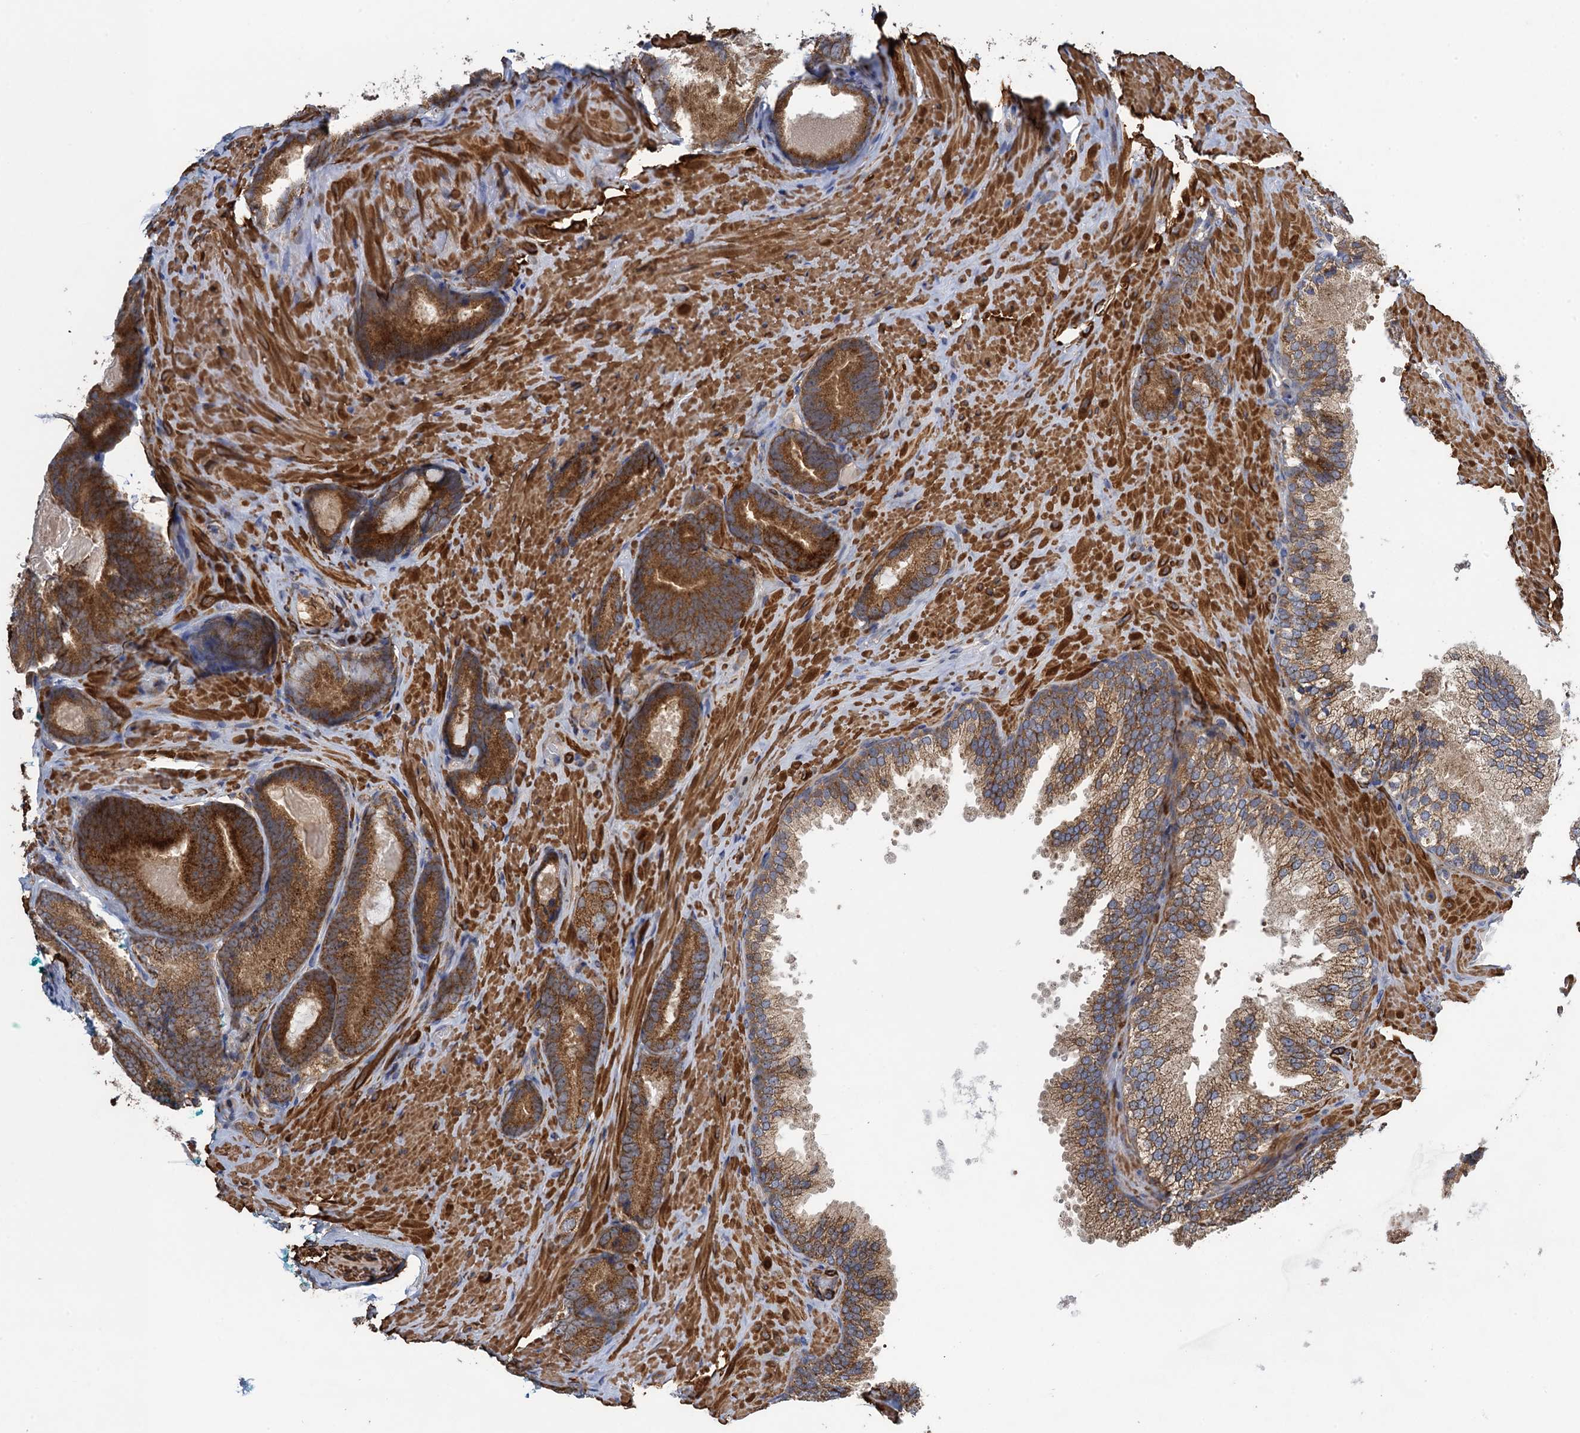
{"staining": {"intensity": "strong", "quantity": ">75%", "location": "cytoplasmic/membranous"}, "tissue": "prostate cancer", "cell_type": "Tumor cells", "image_type": "cancer", "snomed": [{"axis": "morphology", "description": "Adenocarcinoma, High grade"}, {"axis": "topography", "description": "Prostate"}], "caption": "There is high levels of strong cytoplasmic/membranous expression in tumor cells of prostate high-grade adenocarcinoma, as demonstrated by immunohistochemical staining (brown color).", "gene": "WDR88", "patient": {"sex": "male", "age": 66}}